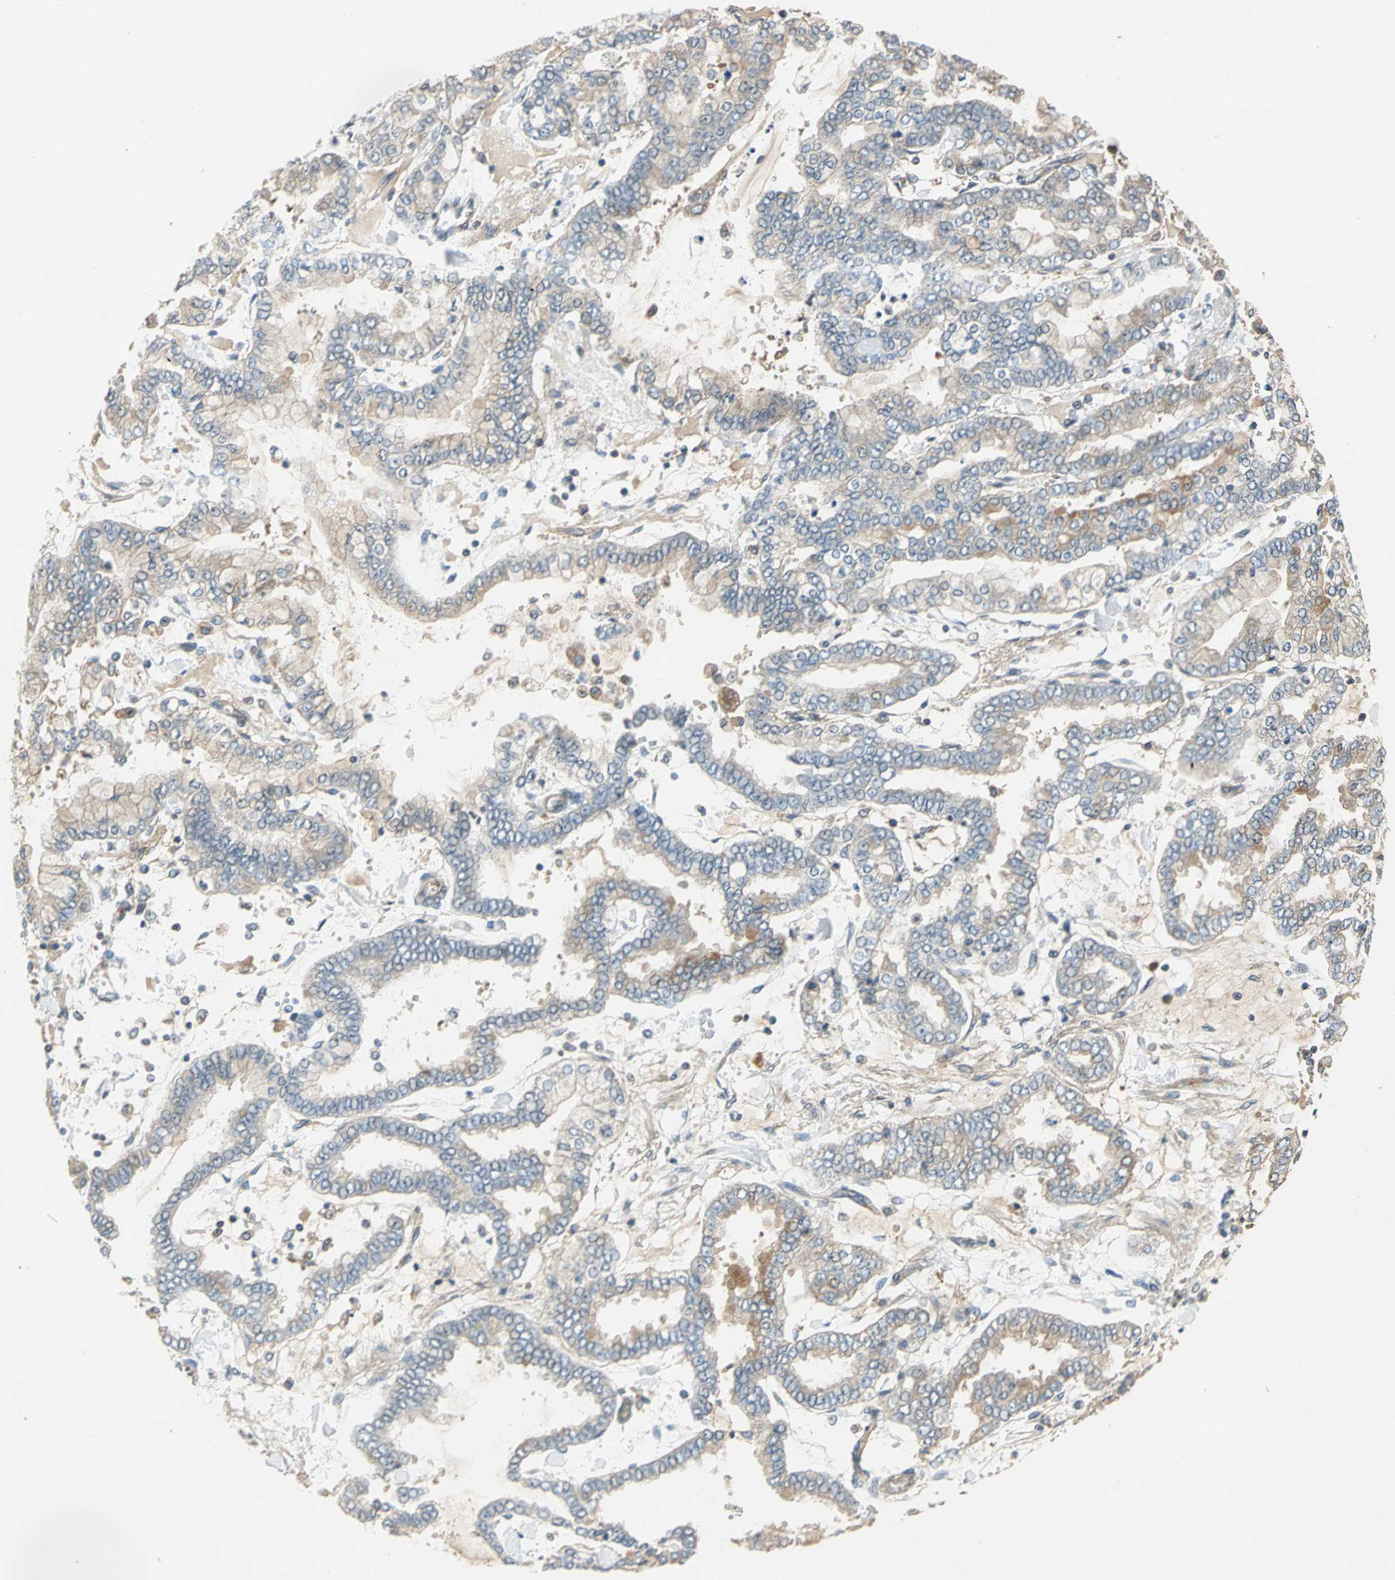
{"staining": {"intensity": "weak", "quantity": "25%-75%", "location": "cytoplasmic/membranous"}, "tissue": "stomach cancer", "cell_type": "Tumor cells", "image_type": "cancer", "snomed": [{"axis": "morphology", "description": "Normal tissue, NOS"}, {"axis": "morphology", "description": "Adenocarcinoma, NOS"}, {"axis": "topography", "description": "Stomach, upper"}, {"axis": "topography", "description": "Stomach"}], "caption": "A high-resolution photomicrograph shows IHC staining of stomach adenocarcinoma, which shows weak cytoplasmic/membranous staining in approximately 25%-75% of tumor cells.", "gene": "EMCN", "patient": {"sex": "male", "age": 76}}